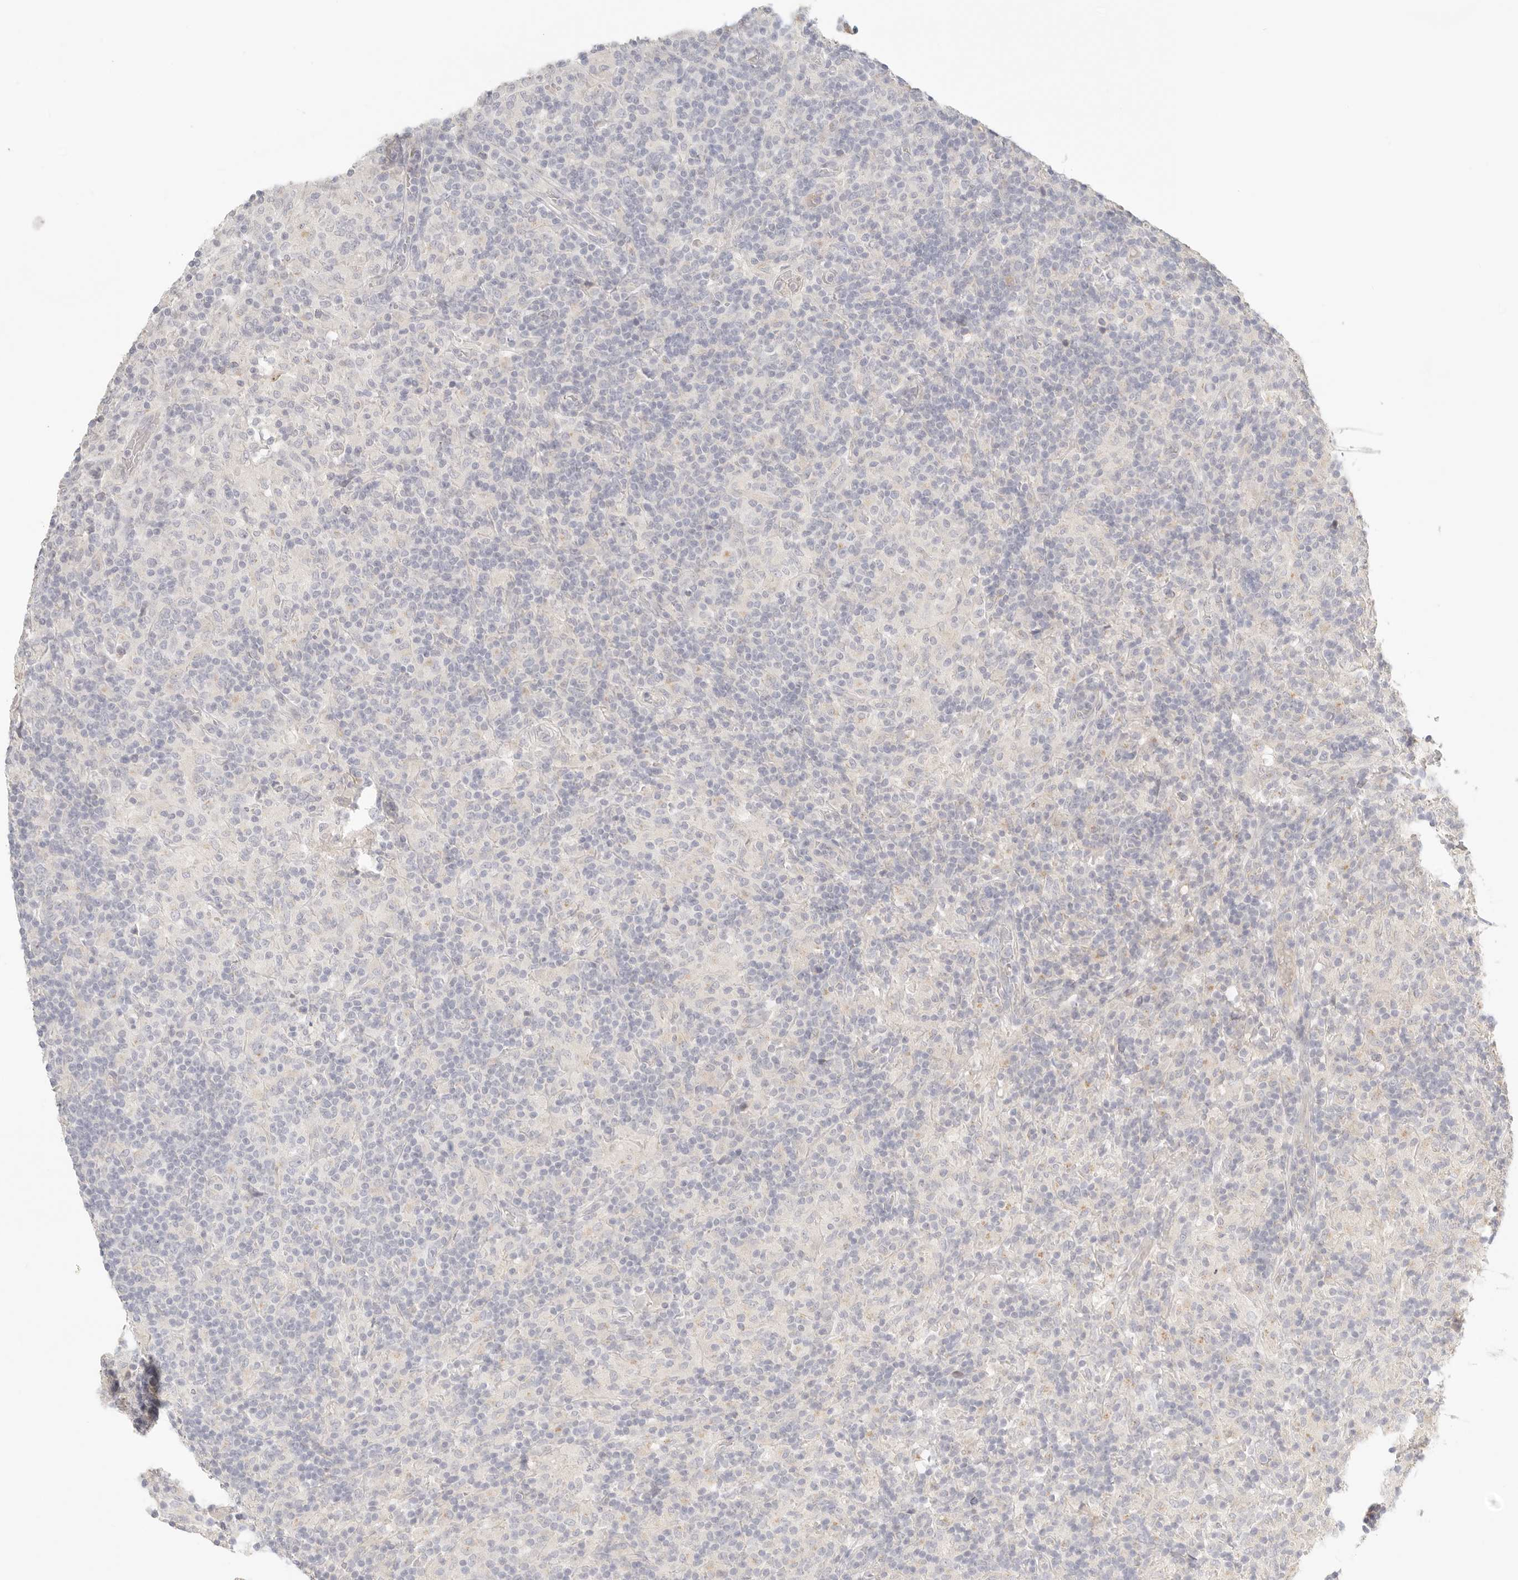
{"staining": {"intensity": "negative", "quantity": "none", "location": "none"}, "tissue": "lymphoma", "cell_type": "Tumor cells", "image_type": "cancer", "snomed": [{"axis": "morphology", "description": "Hodgkin's disease, NOS"}, {"axis": "topography", "description": "Lymph node"}], "caption": "Hodgkin's disease stained for a protein using immunohistochemistry exhibits no staining tumor cells.", "gene": "CEP120", "patient": {"sex": "male", "age": 70}}